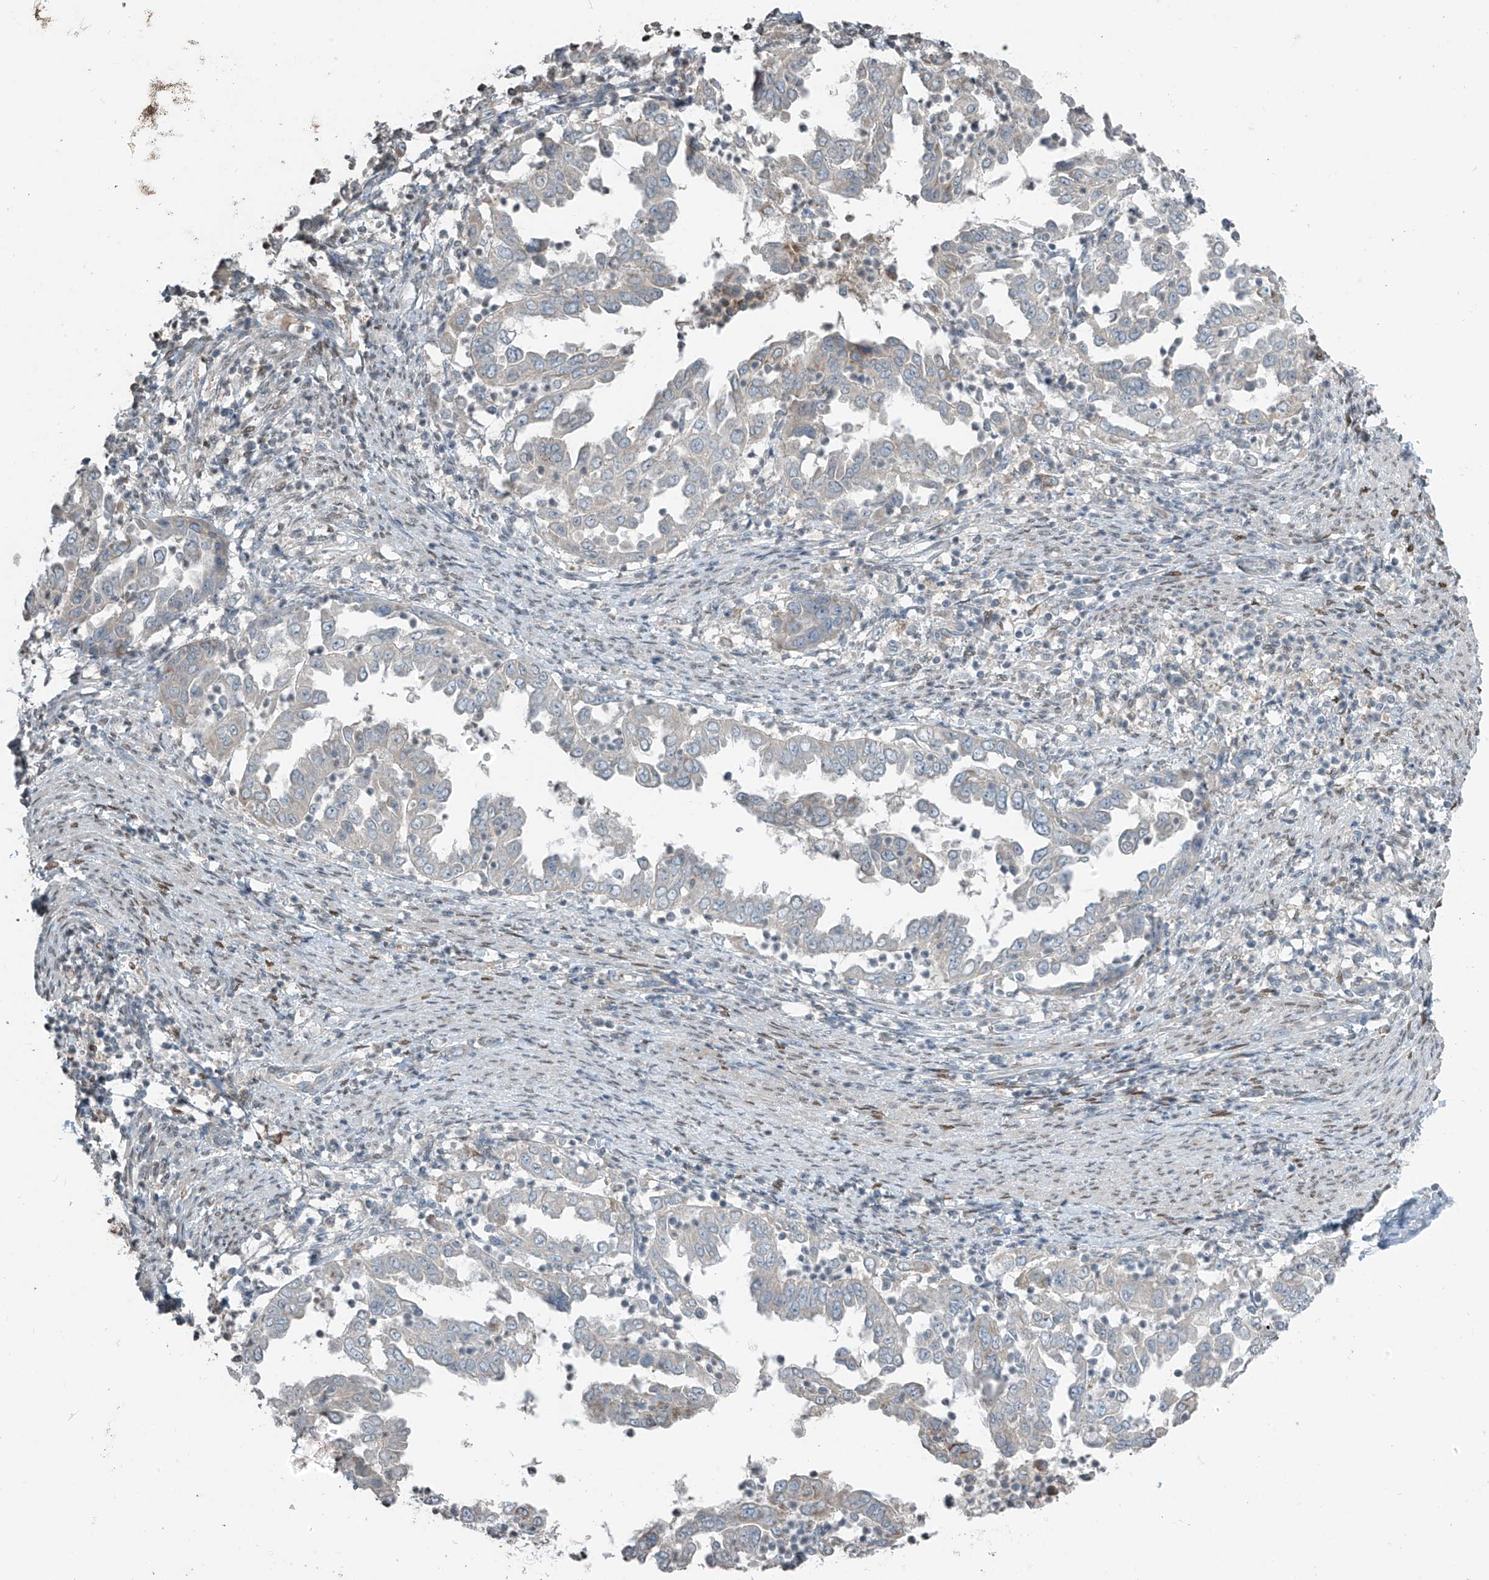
{"staining": {"intensity": "negative", "quantity": "none", "location": "none"}, "tissue": "endometrial cancer", "cell_type": "Tumor cells", "image_type": "cancer", "snomed": [{"axis": "morphology", "description": "Adenocarcinoma, NOS"}, {"axis": "topography", "description": "Endometrium"}], "caption": "IHC of endometrial cancer (adenocarcinoma) shows no staining in tumor cells.", "gene": "HOXA11", "patient": {"sex": "female", "age": 85}}